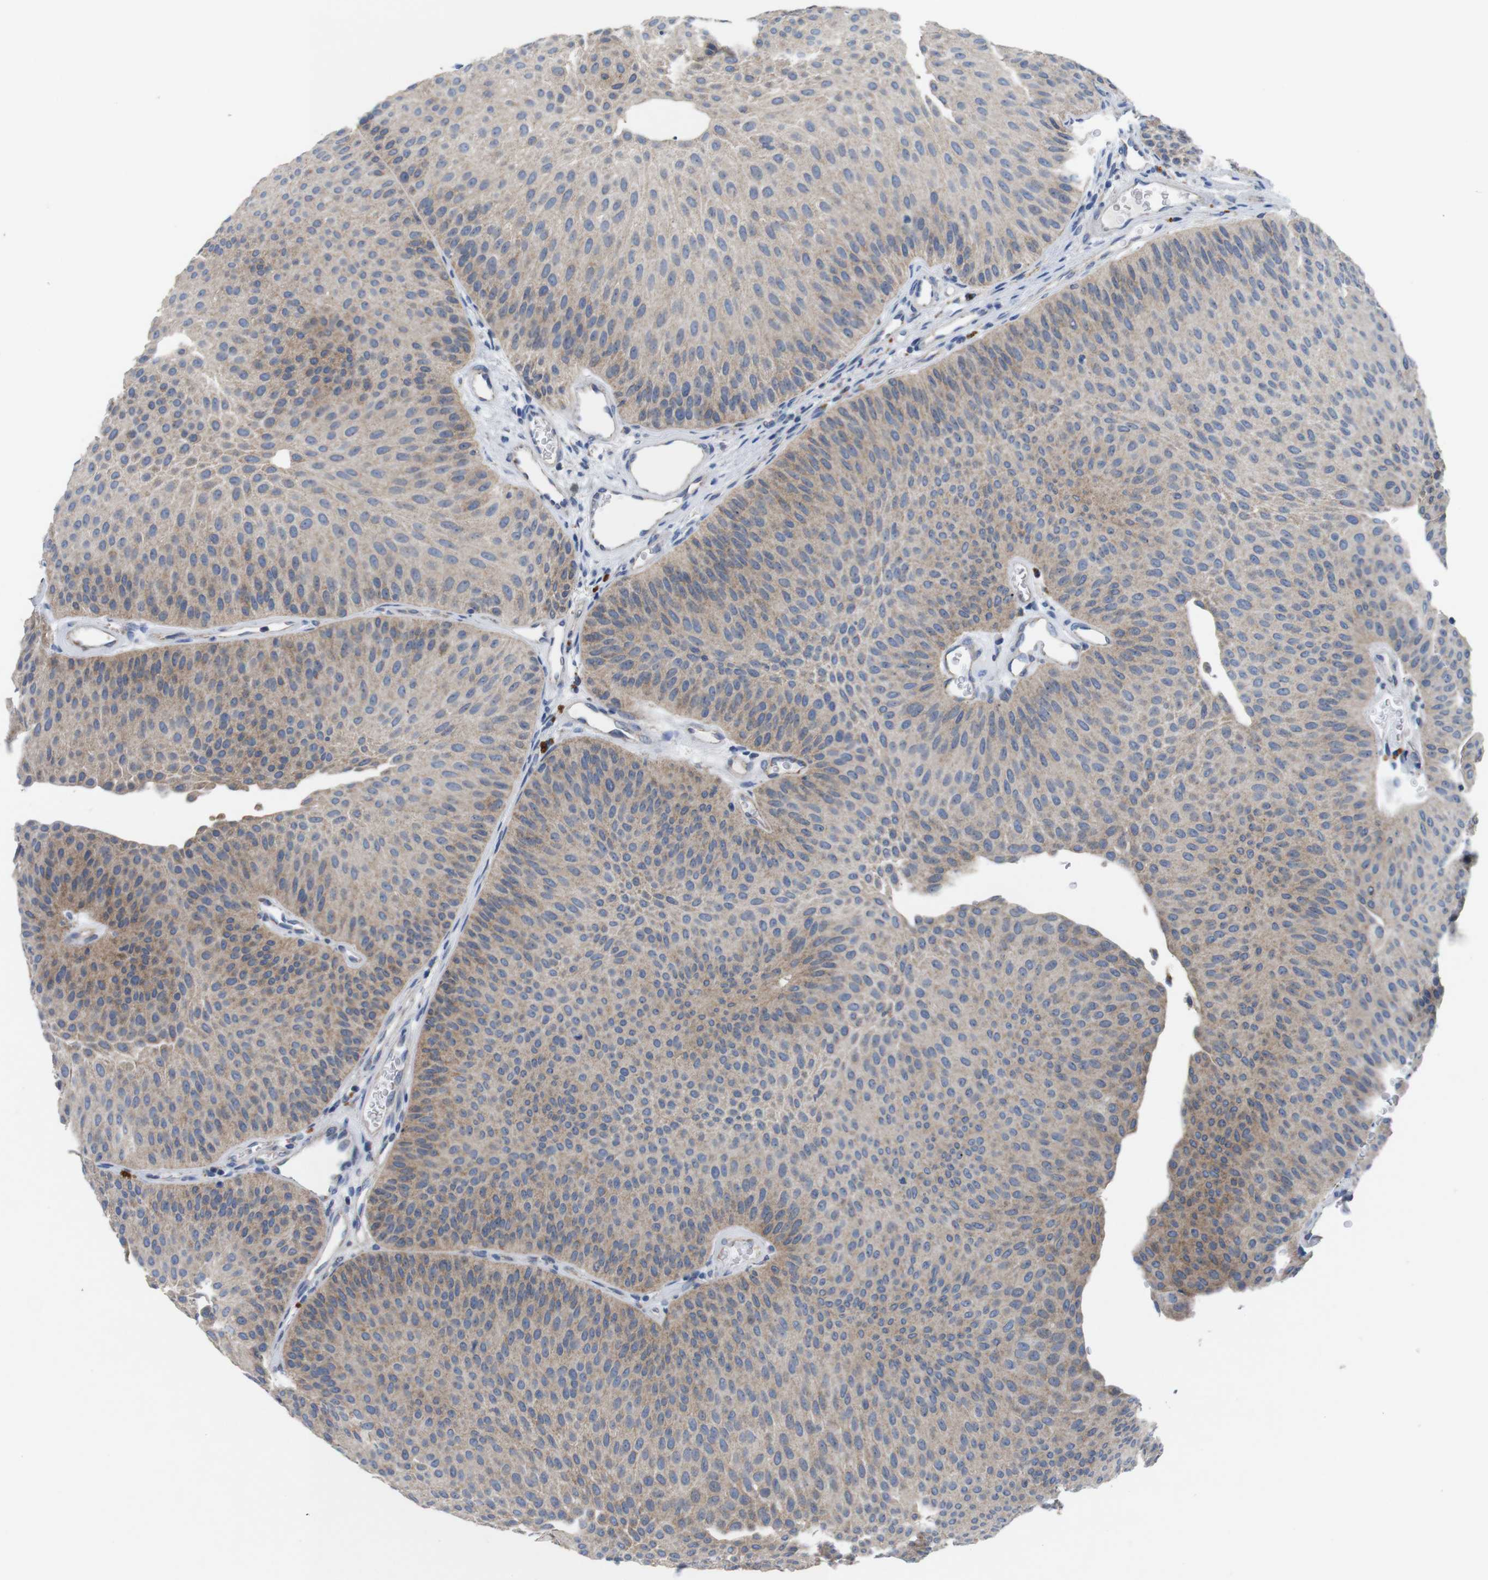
{"staining": {"intensity": "moderate", "quantity": ">75%", "location": "cytoplasmic/membranous"}, "tissue": "urothelial cancer", "cell_type": "Tumor cells", "image_type": "cancer", "snomed": [{"axis": "morphology", "description": "Urothelial carcinoma, Low grade"}, {"axis": "topography", "description": "Urinary bladder"}], "caption": "Urothelial carcinoma (low-grade) tissue reveals moderate cytoplasmic/membranous expression in about >75% of tumor cells, visualized by immunohistochemistry.", "gene": "F2RL1", "patient": {"sex": "female", "age": 60}}